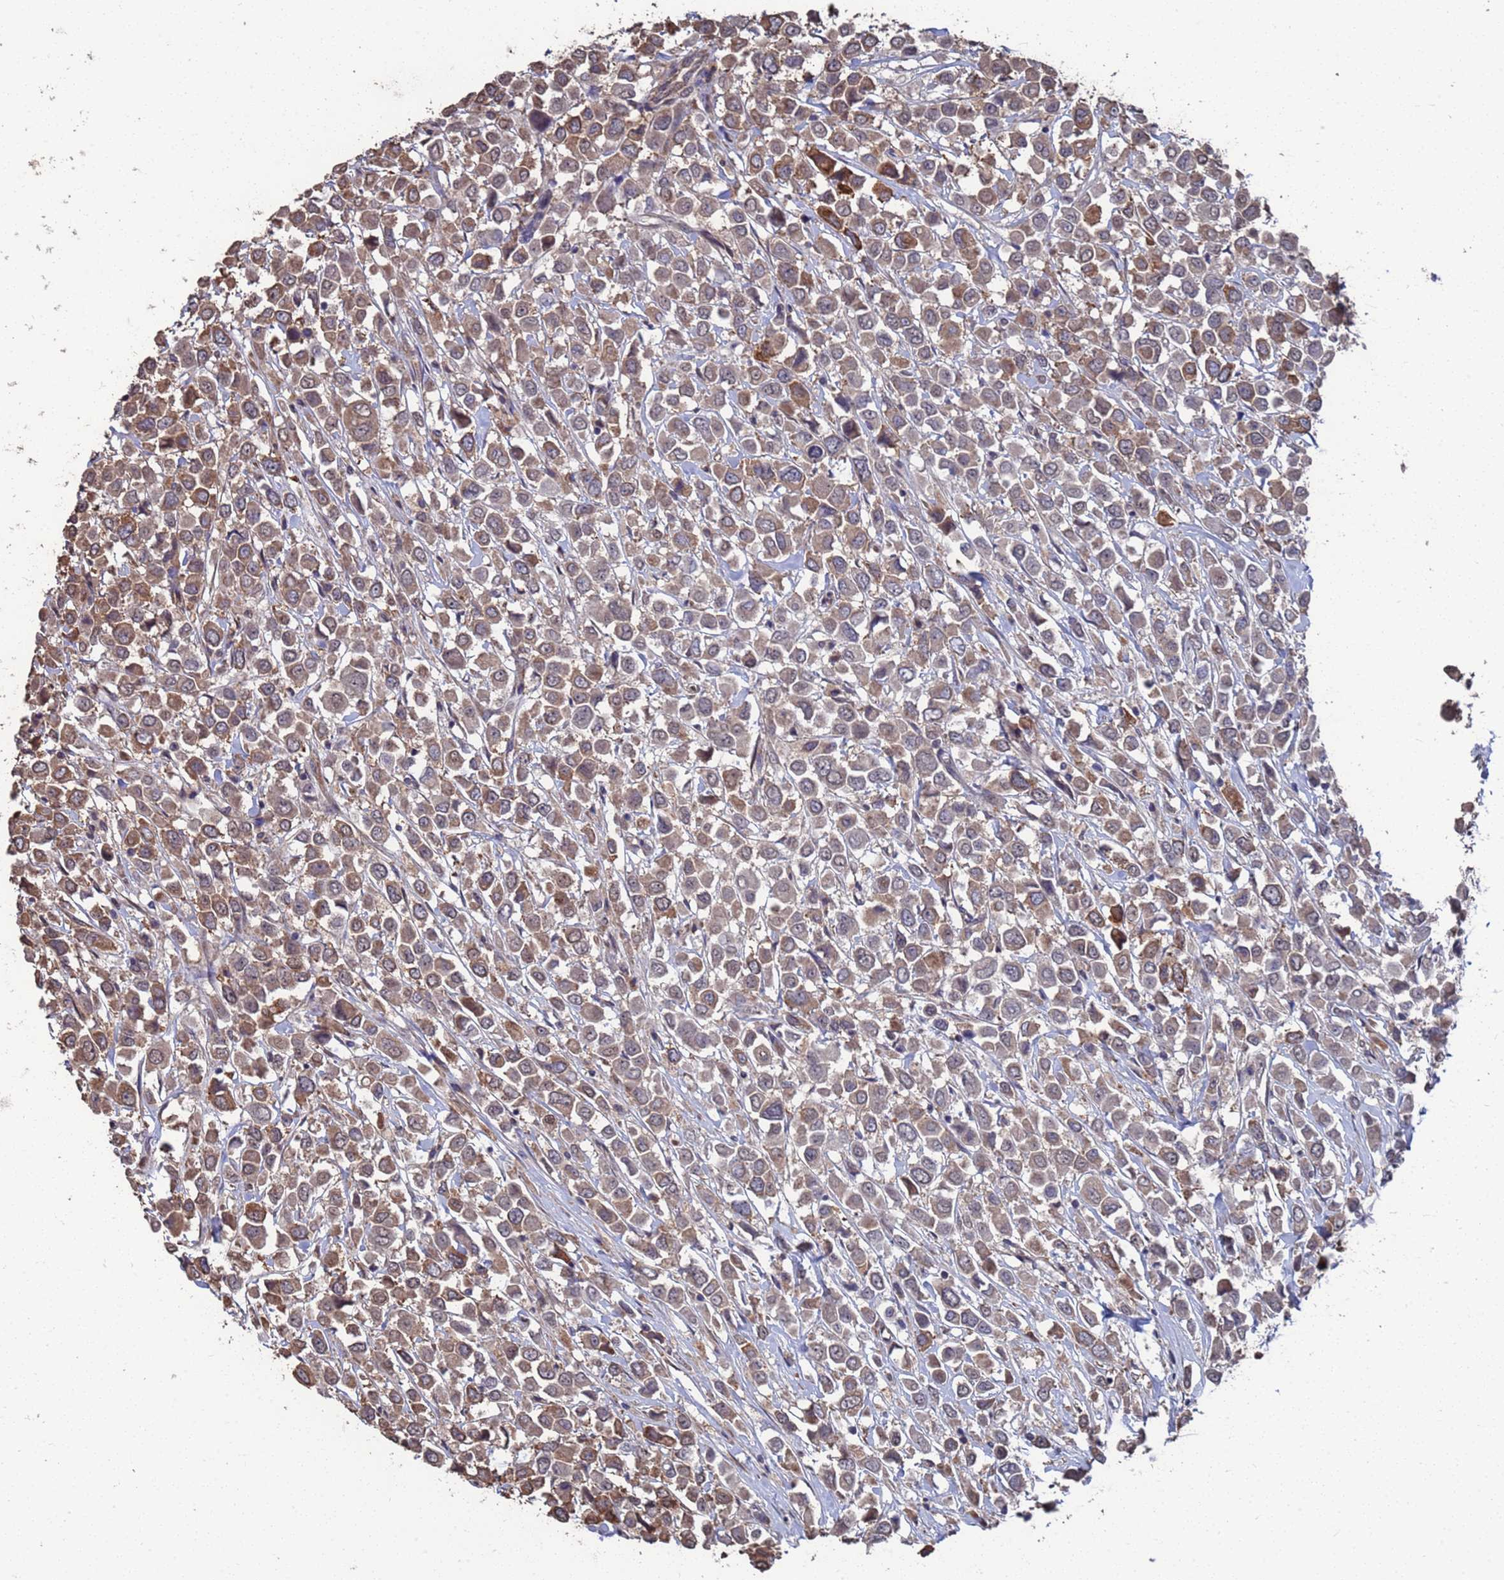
{"staining": {"intensity": "moderate", "quantity": ">75%", "location": "cytoplasmic/membranous"}, "tissue": "breast cancer", "cell_type": "Tumor cells", "image_type": "cancer", "snomed": [{"axis": "morphology", "description": "Duct carcinoma"}, {"axis": "topography", "description": "Breast"}], "caption": "A micrograph showing moderate cytoplasmic/membranous expression in approximately >75% of tumor cells in breast cancer, as visualized by brown immunohistochemical staining.", "gene": "CFAP119", "patient": {"sex": "female", "age": 61}}